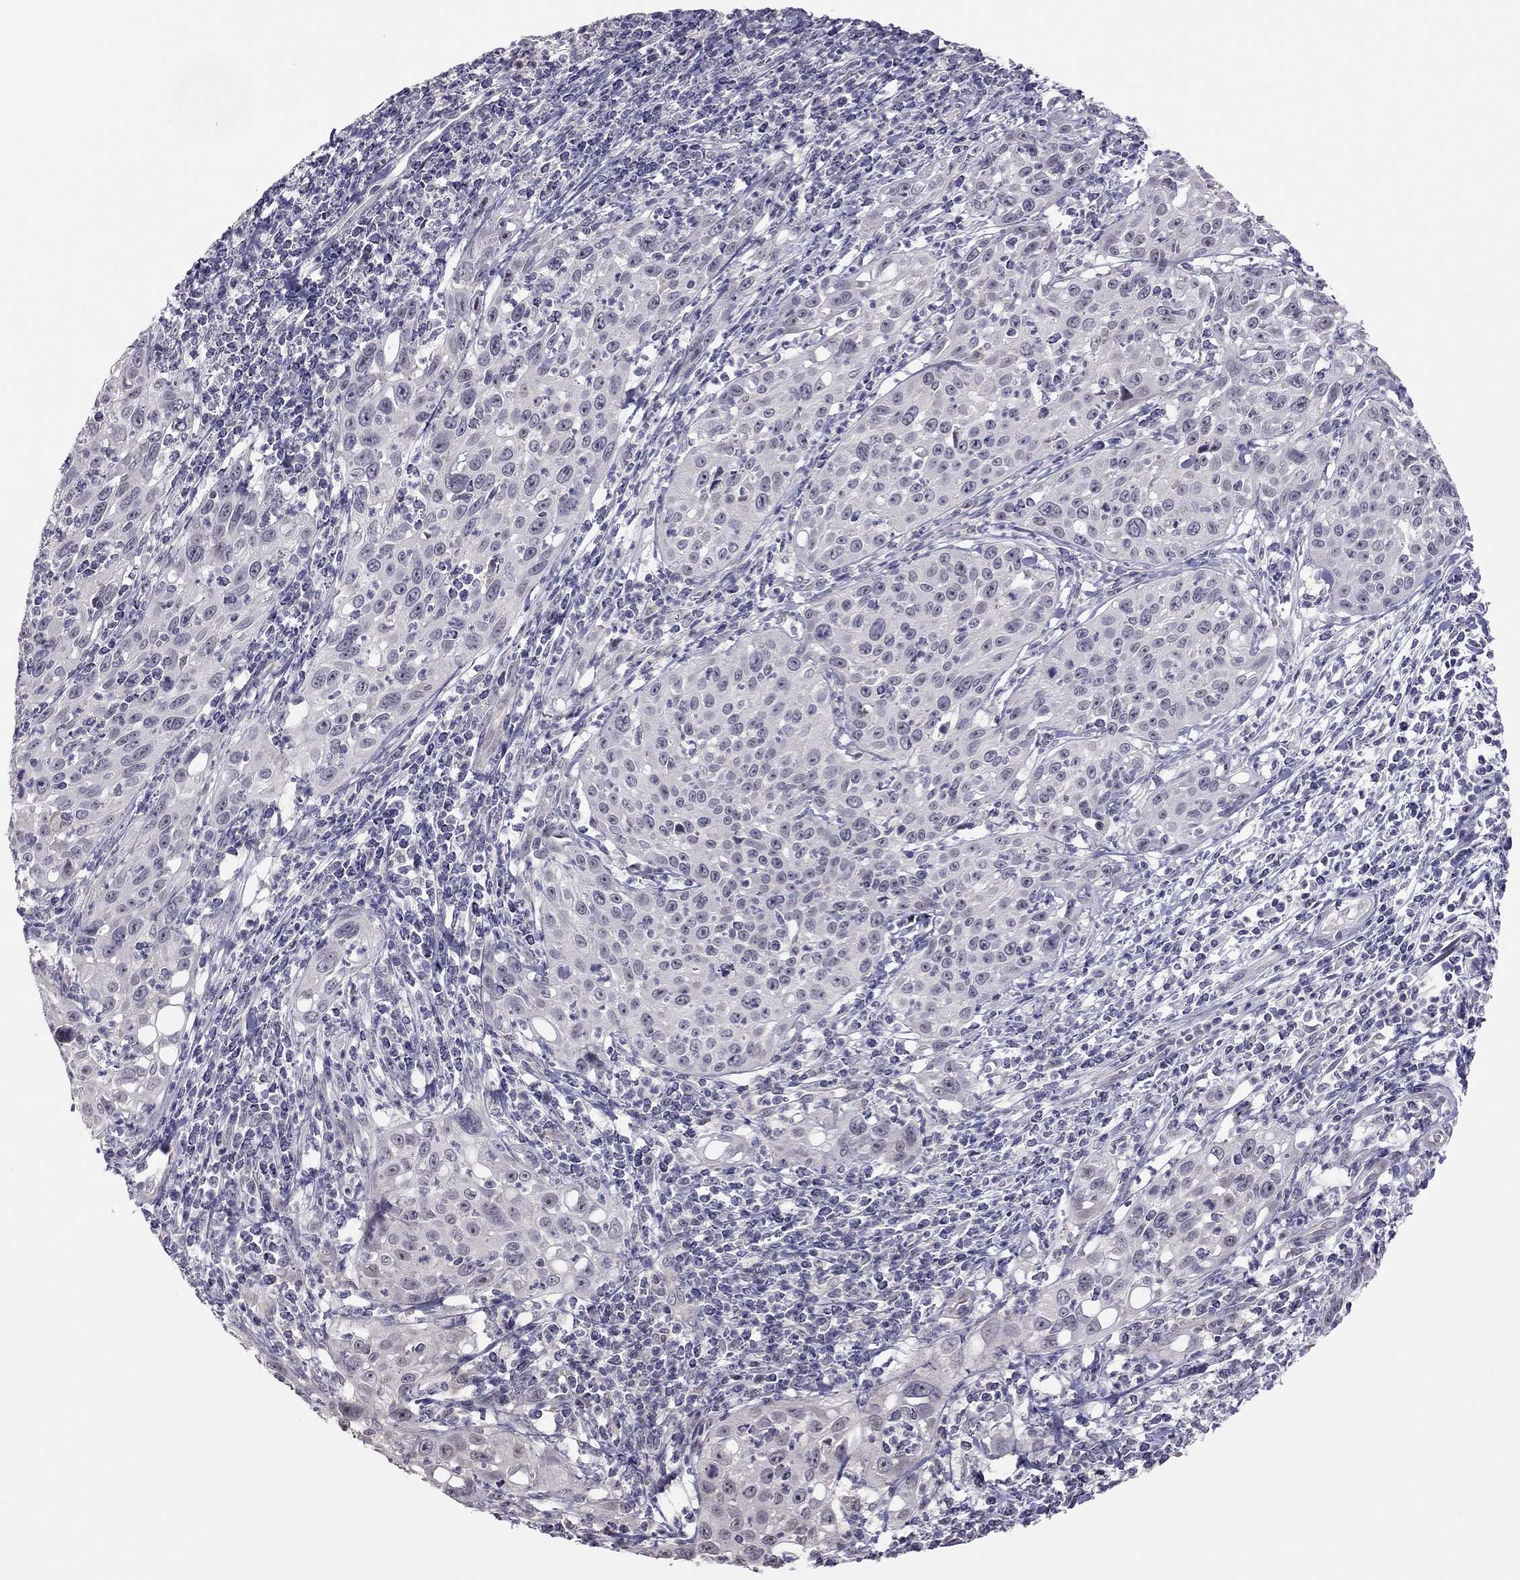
{"staining": {"intensity": "negative", "quantity": "none", "location": "none"}, "tissue": "cervical cancer", "cell_type": "Tumor cells", "image_type": "cancer", "snomed": [{"axis": "morphology", "description": "Squamous cell carcinoma, NOS"}, {"axis": "topography", "description": "Cervix"}], "caption": "Histopathology image shows no significant protein staining in tumor cells of cervical cancer.", "gene": "HSF2BP", "patient": {"sex": "female", "age": 26}}